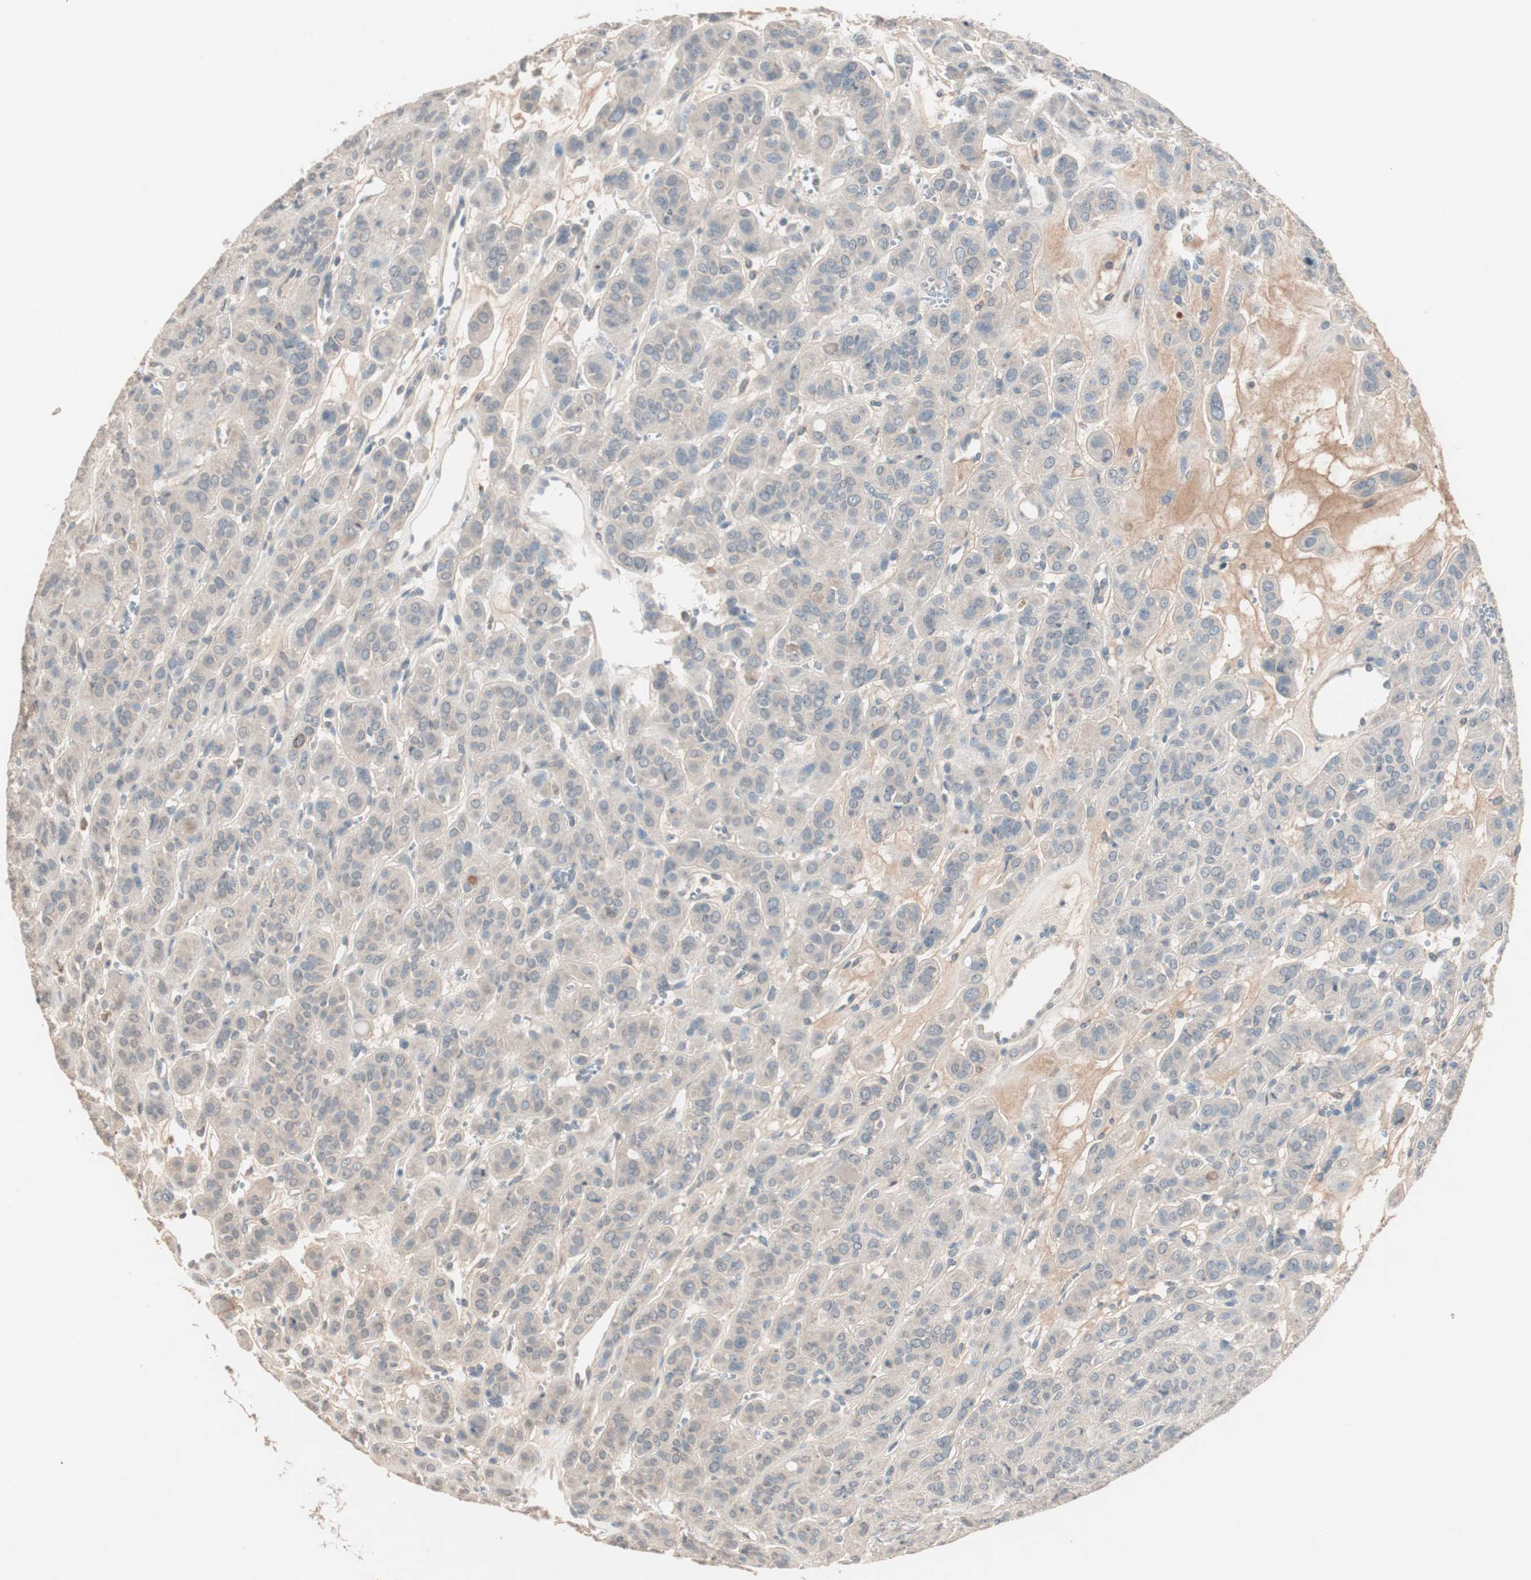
{"staining": {"intensity": "weak", "quantity": ">75%", "location": "cytoplasmic/membranous"}, "tissue": "thyroid cancer", "cell_type": "Tumor cells", "image_type": "cancer", "snomed": [{"axis": "morphology", "description": "Follicular adenoma carcinoma, NOS"}, {"axis": "topography", "description": "Thyroid gland"}], "caption": "Immunohistochemistry of thyroid follicular adenoma carcinoma displays low levels of weak cytoplasmic/membranous staining in about >75% of tumor cells.", "gene": "NFRKB", "patient": {"sex": "female", "age": 71}}